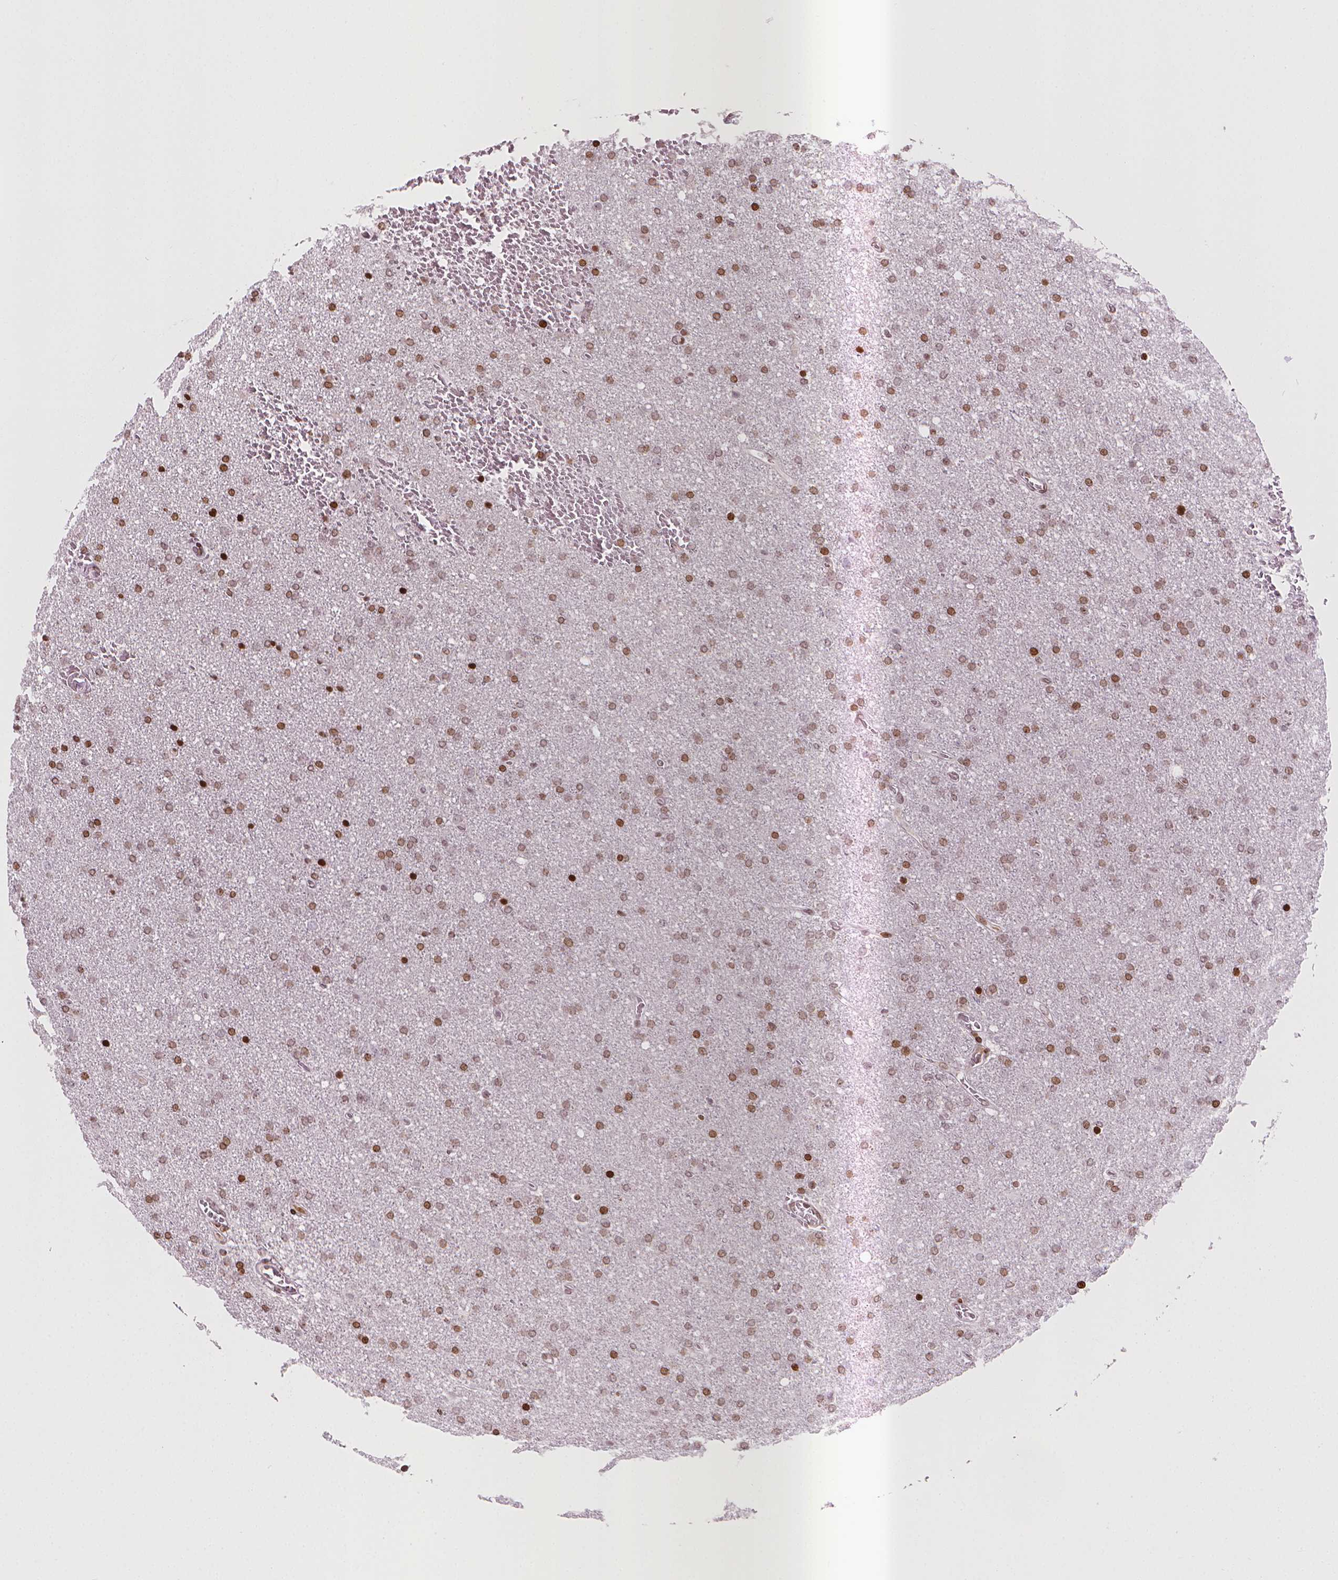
{"staining": {"intensity": "moderate", "quantity": ">75%", "location": "nuclear"}, "tissue": "glioma", "cell_type": "Tumor cells", "image_type": "cancer", "snomed": [{"axis": "morphology", "description": "Glioma, malignant, High grade"}, {"axis": "topography", "description": "Cerebral cortex"}], "caption": "Protein staining shows moderate nuclear expression in approximately >75% of tumor cells in malignant glioma (high-grade).", "gene": "PIP4K2A", "patient": {"sex": "male", "age": 70}}